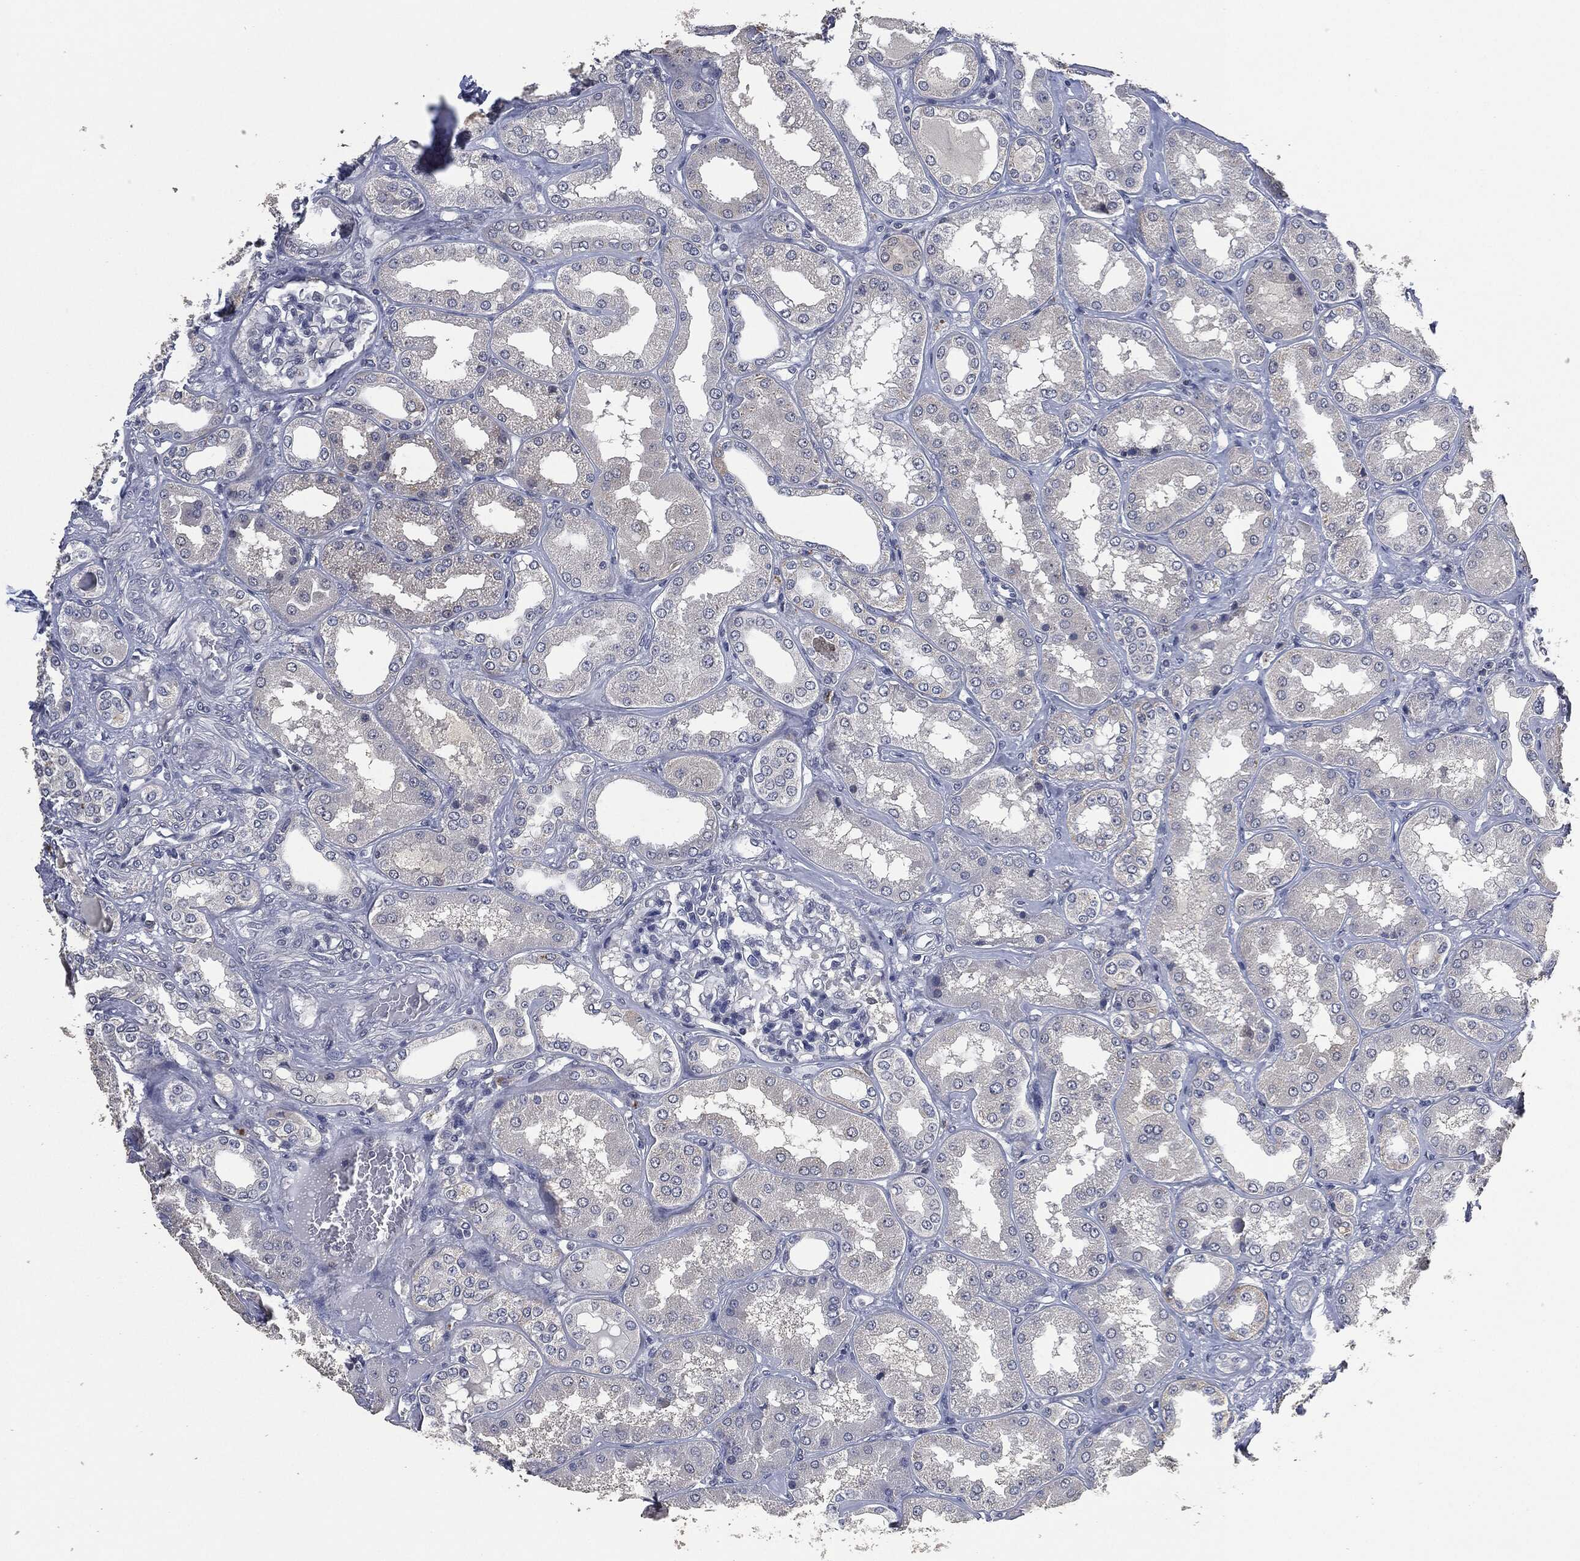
{"staining": {"intensity": "negative", "quantity": "none", "location": "none"}, "tissue": "kidney", "cell_type": "Cells in glomeruli", "image_type": "normal", "snomed": [{"axis": "morphology", "description": "Normal tissue, NOS"}, {"axis": "topography", "description": "Kidney"}], "caption": "There is no significant staining in cells in glomeruli of kidney. (Stains: DAB (3,3'-diaminobenzidine) immunohistochemistry with hematoxylin counter stain, Microscopy: brightfield microscopy at high magnification).", "gene": "IL1RN", "patient": {"sex": "female", "age": 56}}